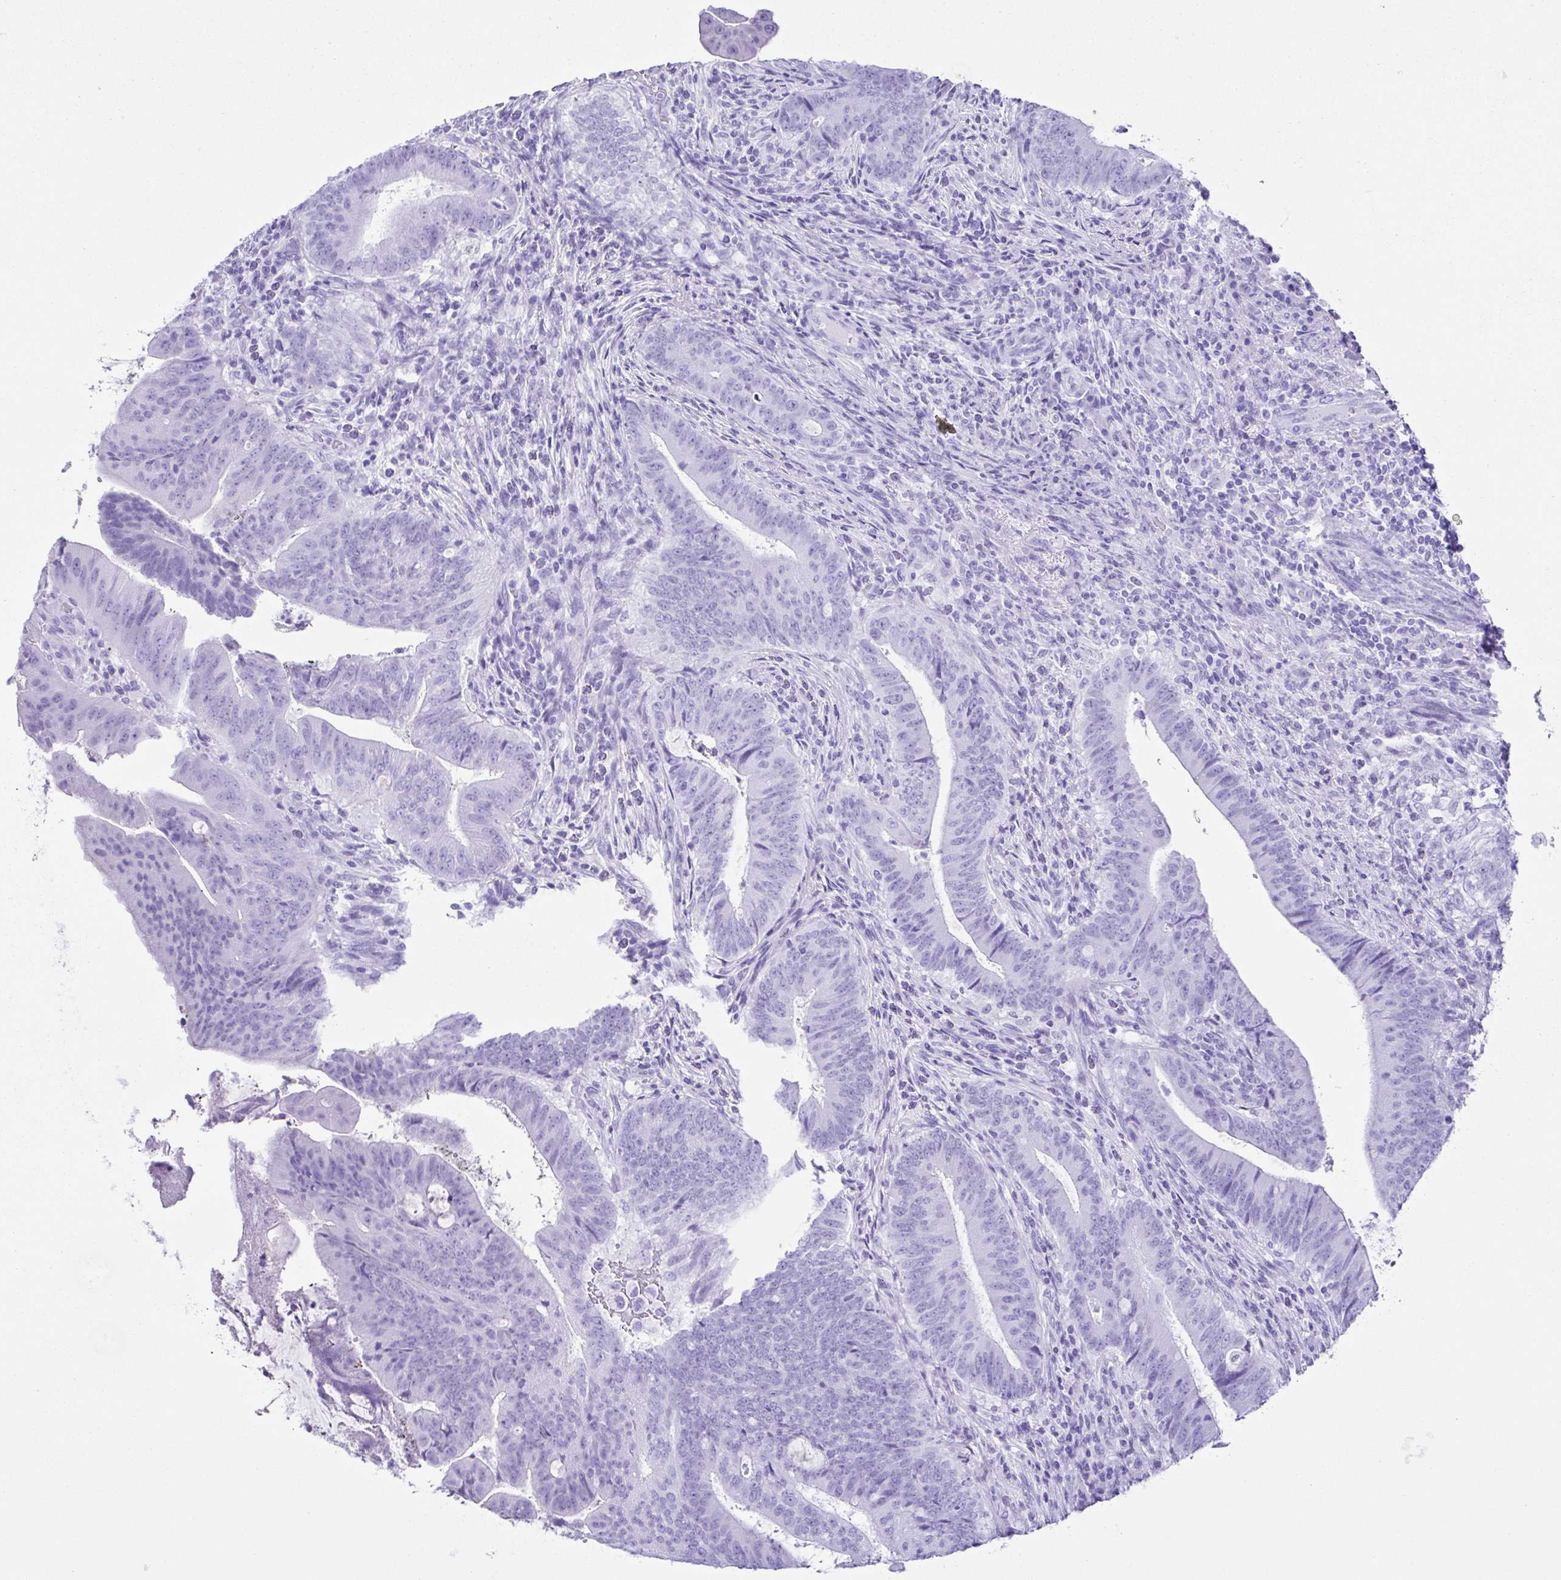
{"staining": {"intensity": "negative", "quantity": "none", "location": "none"}, "tissue": "colorectal cancer", "cell_type": "Tumor cells", "image_type": "cancer", "snomed": [{"axis": "morphology", "description": "Adenocarcinoma, NOS"}, {"axis": "topography", "description": "Colon"}], "caption": "Tumor cells are negative for brown protein staining in colorectal adenocarcinoma.", "gene": "ERP27", "patient": {"sex": "female", "age": 43}}